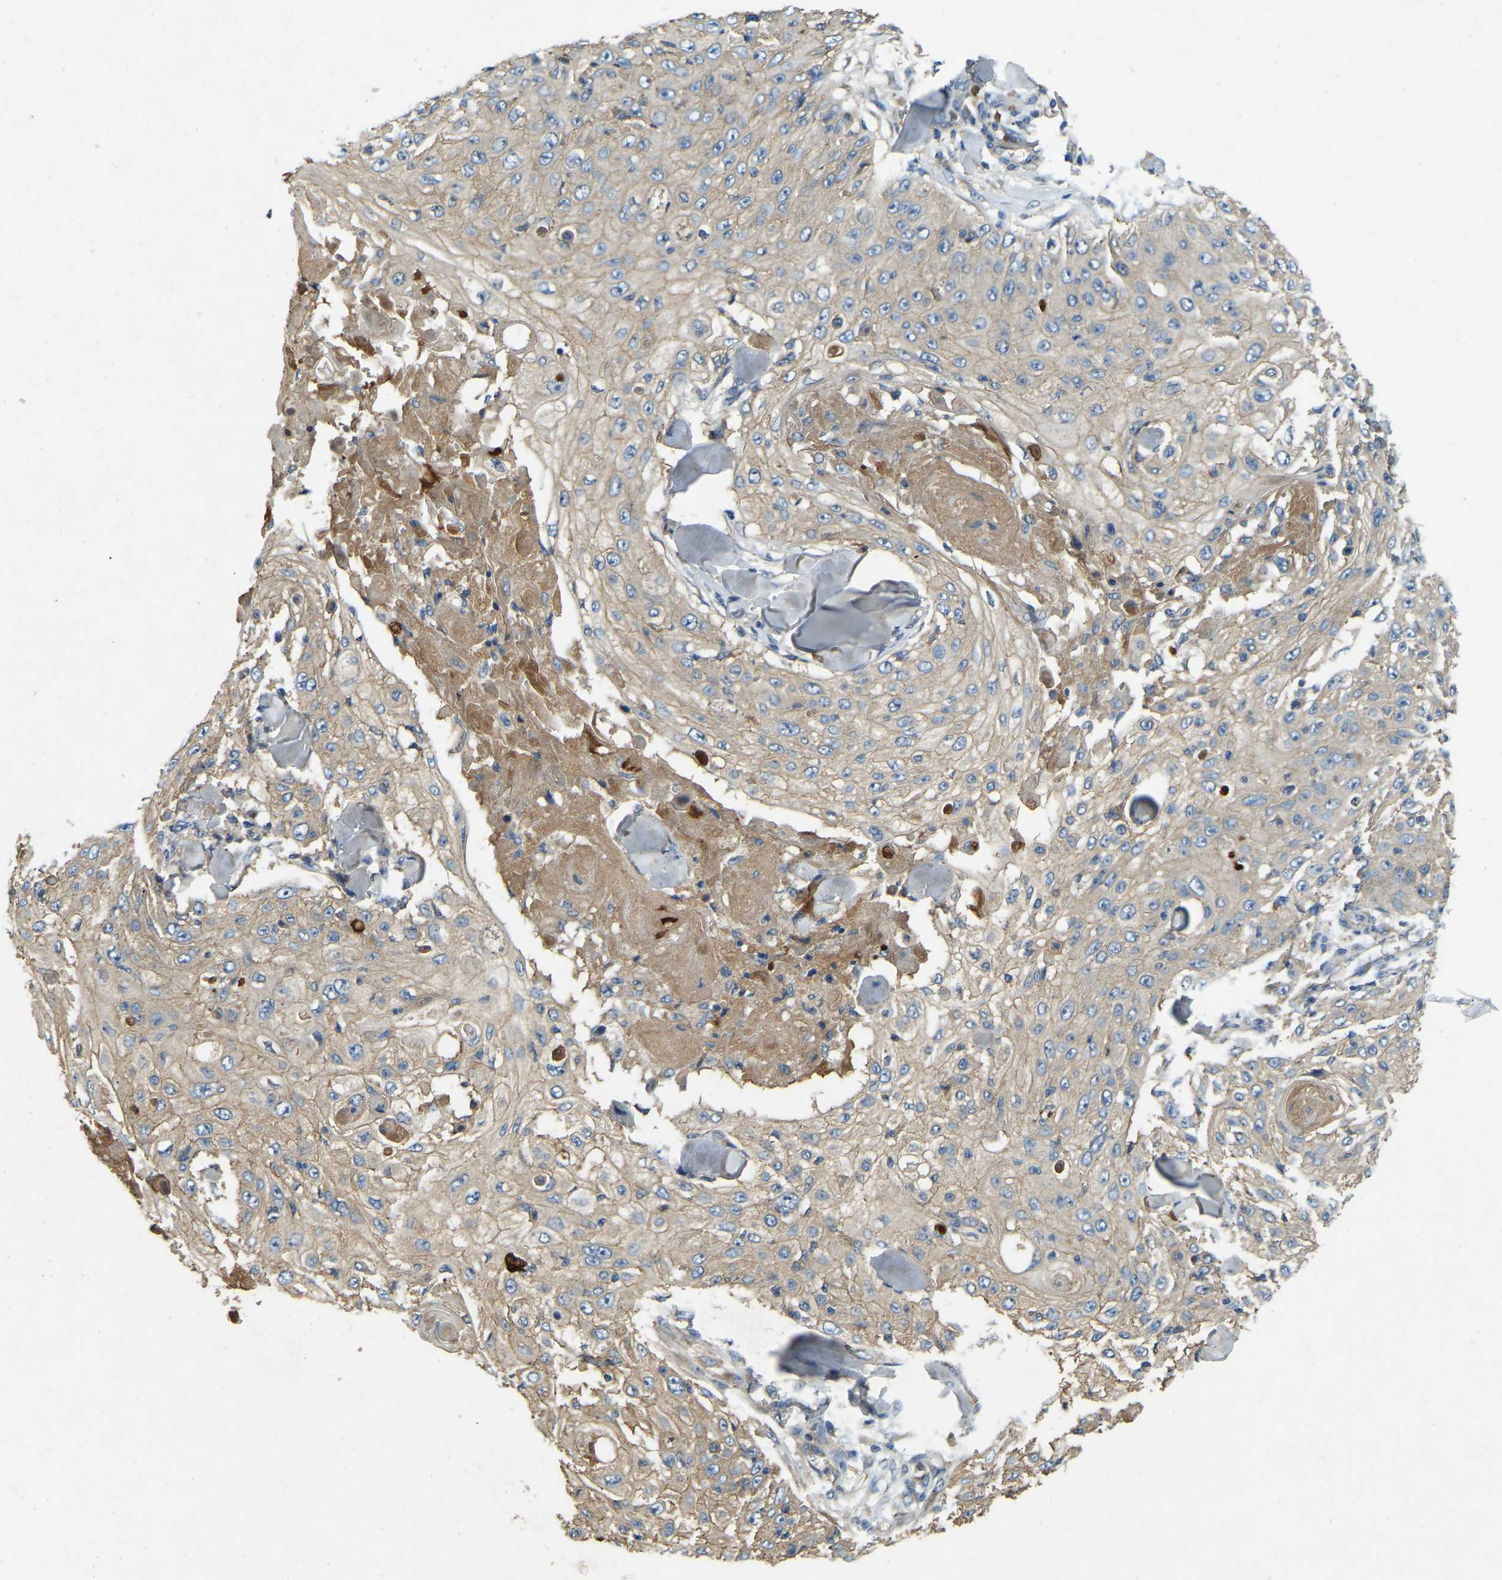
{"staining": {"intensity": "weak", "quantity": "25%-75%", "location": "cytoplasmic/membranous"}, "tissue": "skin cancer", "cell_type": "Tumor cells", "image_type": "cancer", "snomed": [{"axis": "morphology", "description": "Squamous cell carcinoma, NOS"}, {"axis": "topography", "description": "Skin"}], "caption": "Protein analysis of skin cancer tissue shows weak cytoplasmic/membranous staining in about 25%-75% of tumor cells.", "gene": "ATP8B1", "patient": {"sex": "male", "age": 86}}